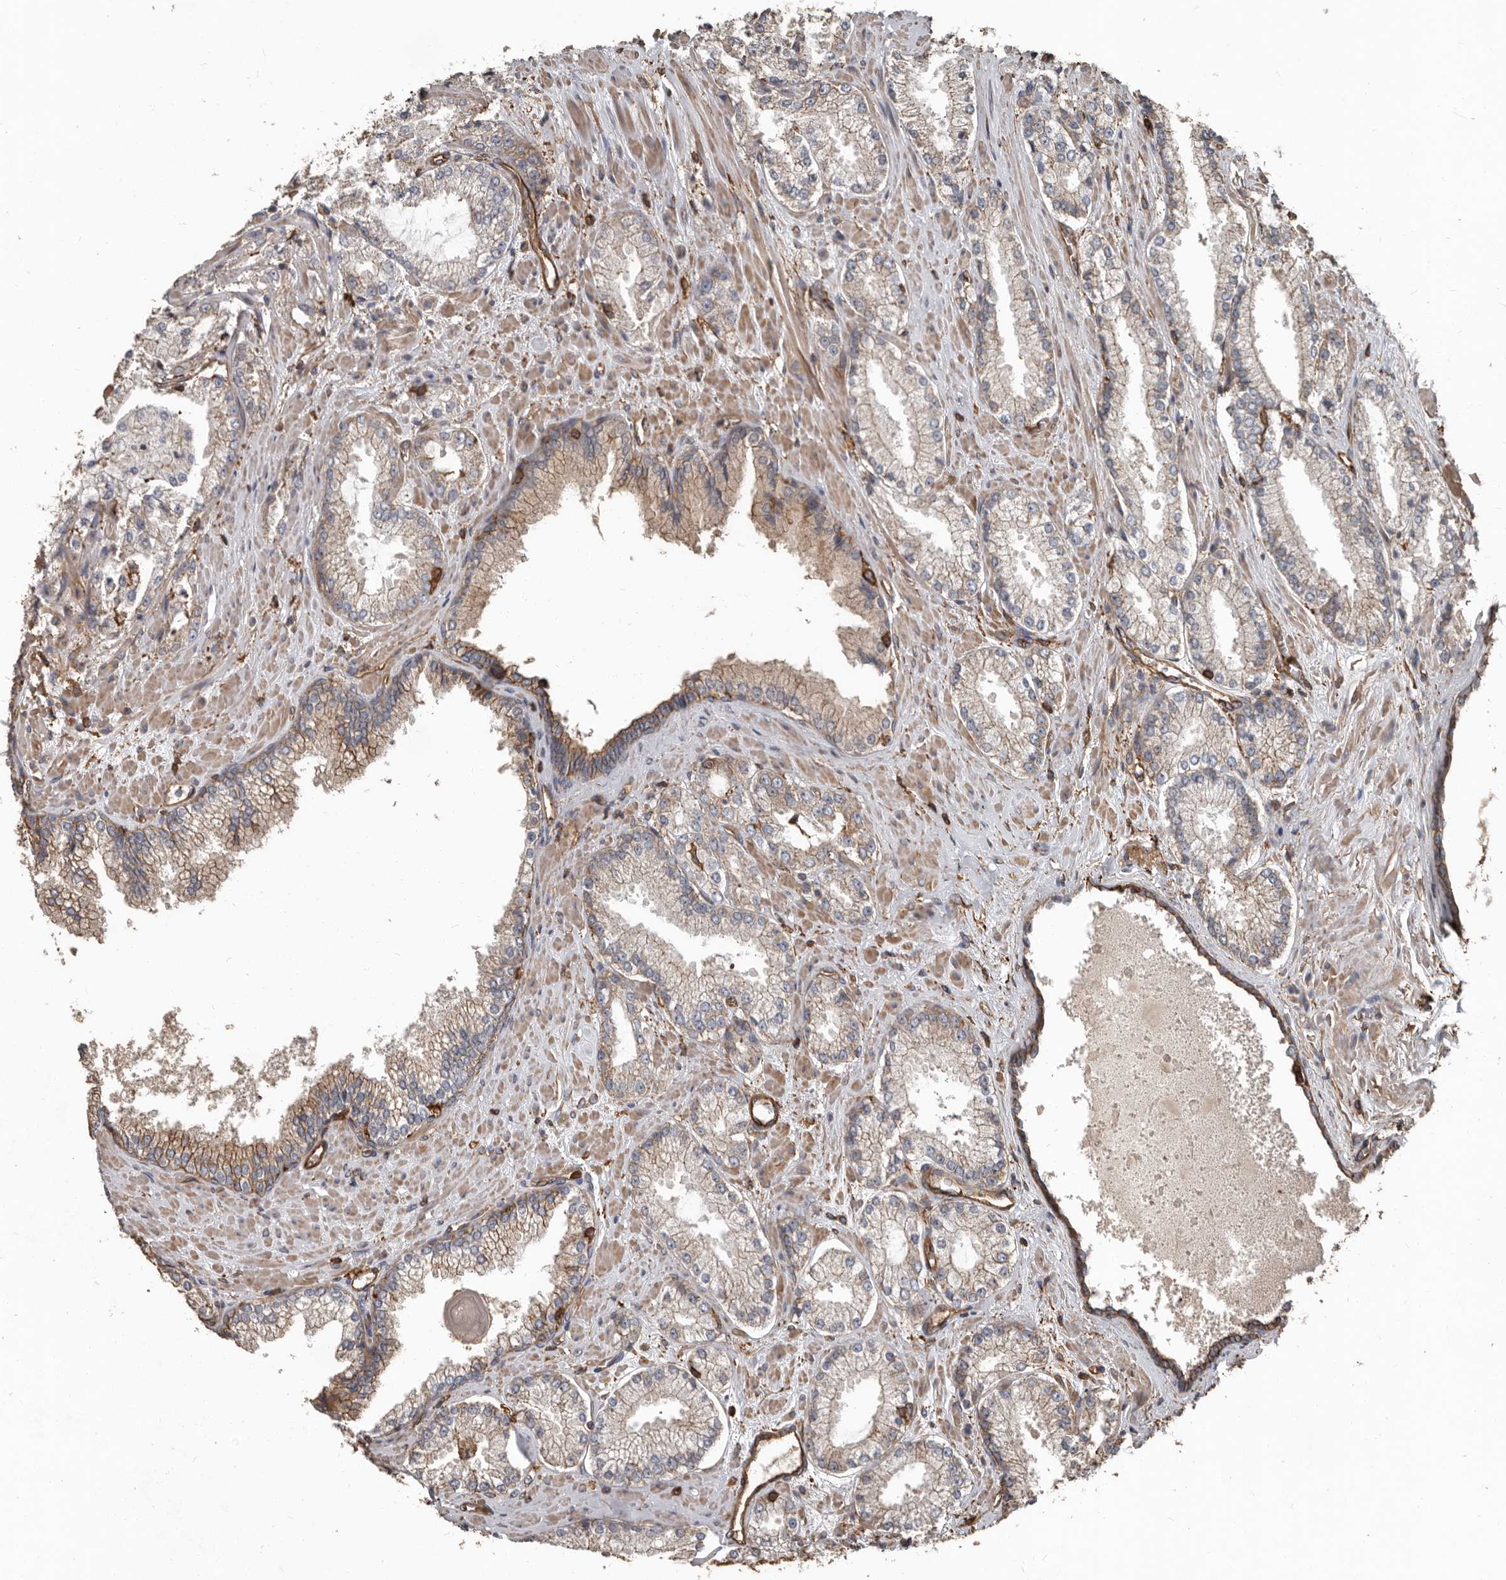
{"staining": {"intensity": "moderate", "quantity": "<25%", "location": "cytoplasmic/membranous"}, "tissue": "prostate cancer", "cell_type": "Tumor cells", "image_type": "cancer", "snomed": [{"axis": "morphology", "description": "Adenocarcinoma, High grade"}, {"axis": "topography", "description": "Prostate"}], "caption": "This histopathology image exhibits immunohistochemistry staining of adenocarcinoma (high-grade) (prostate), with low moderate cytoplasmic/membranous positivity in about <25% of tumor cells.", "gene": "DENND6B", "patient": {"sex": "male", "age": 73}}